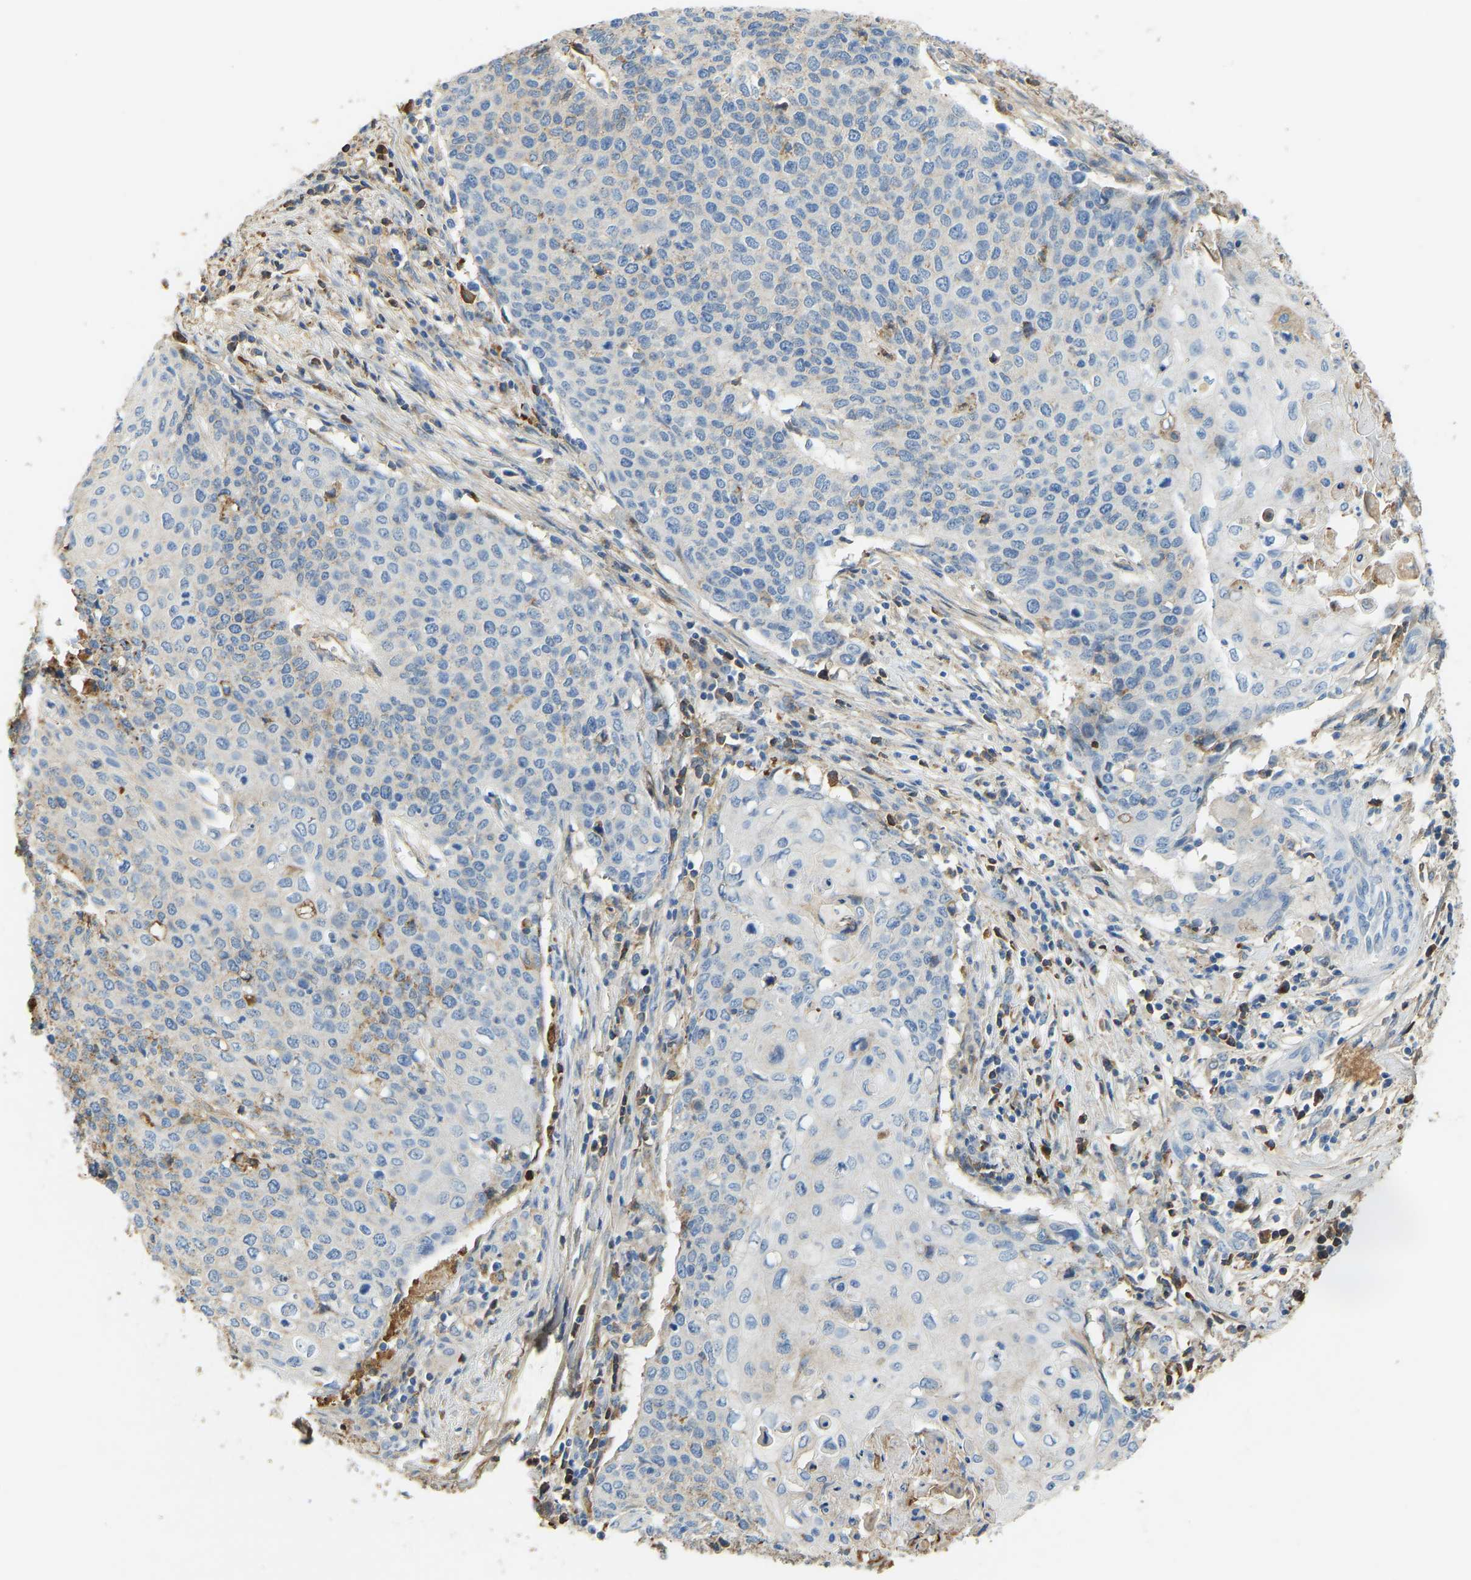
{"staining": {"intensity": "negative", "quantity": "none", "location": "none"}, "tissue": "cervical cancer", "cell_type": "Tumor cells", "image_type": "cancer", "snomed": [{"axis": "morphology", "description": "Squamous cell carcinoma, NOS"}, {"axis": "topography", "description": "Cervix"}], "caption": "Photomicrograph shows no significant protein expression in tumor cells of cervical squamous cell carcinoma.", "gene": "THBS4", "patient": {"sex": "female", "age": 39}}